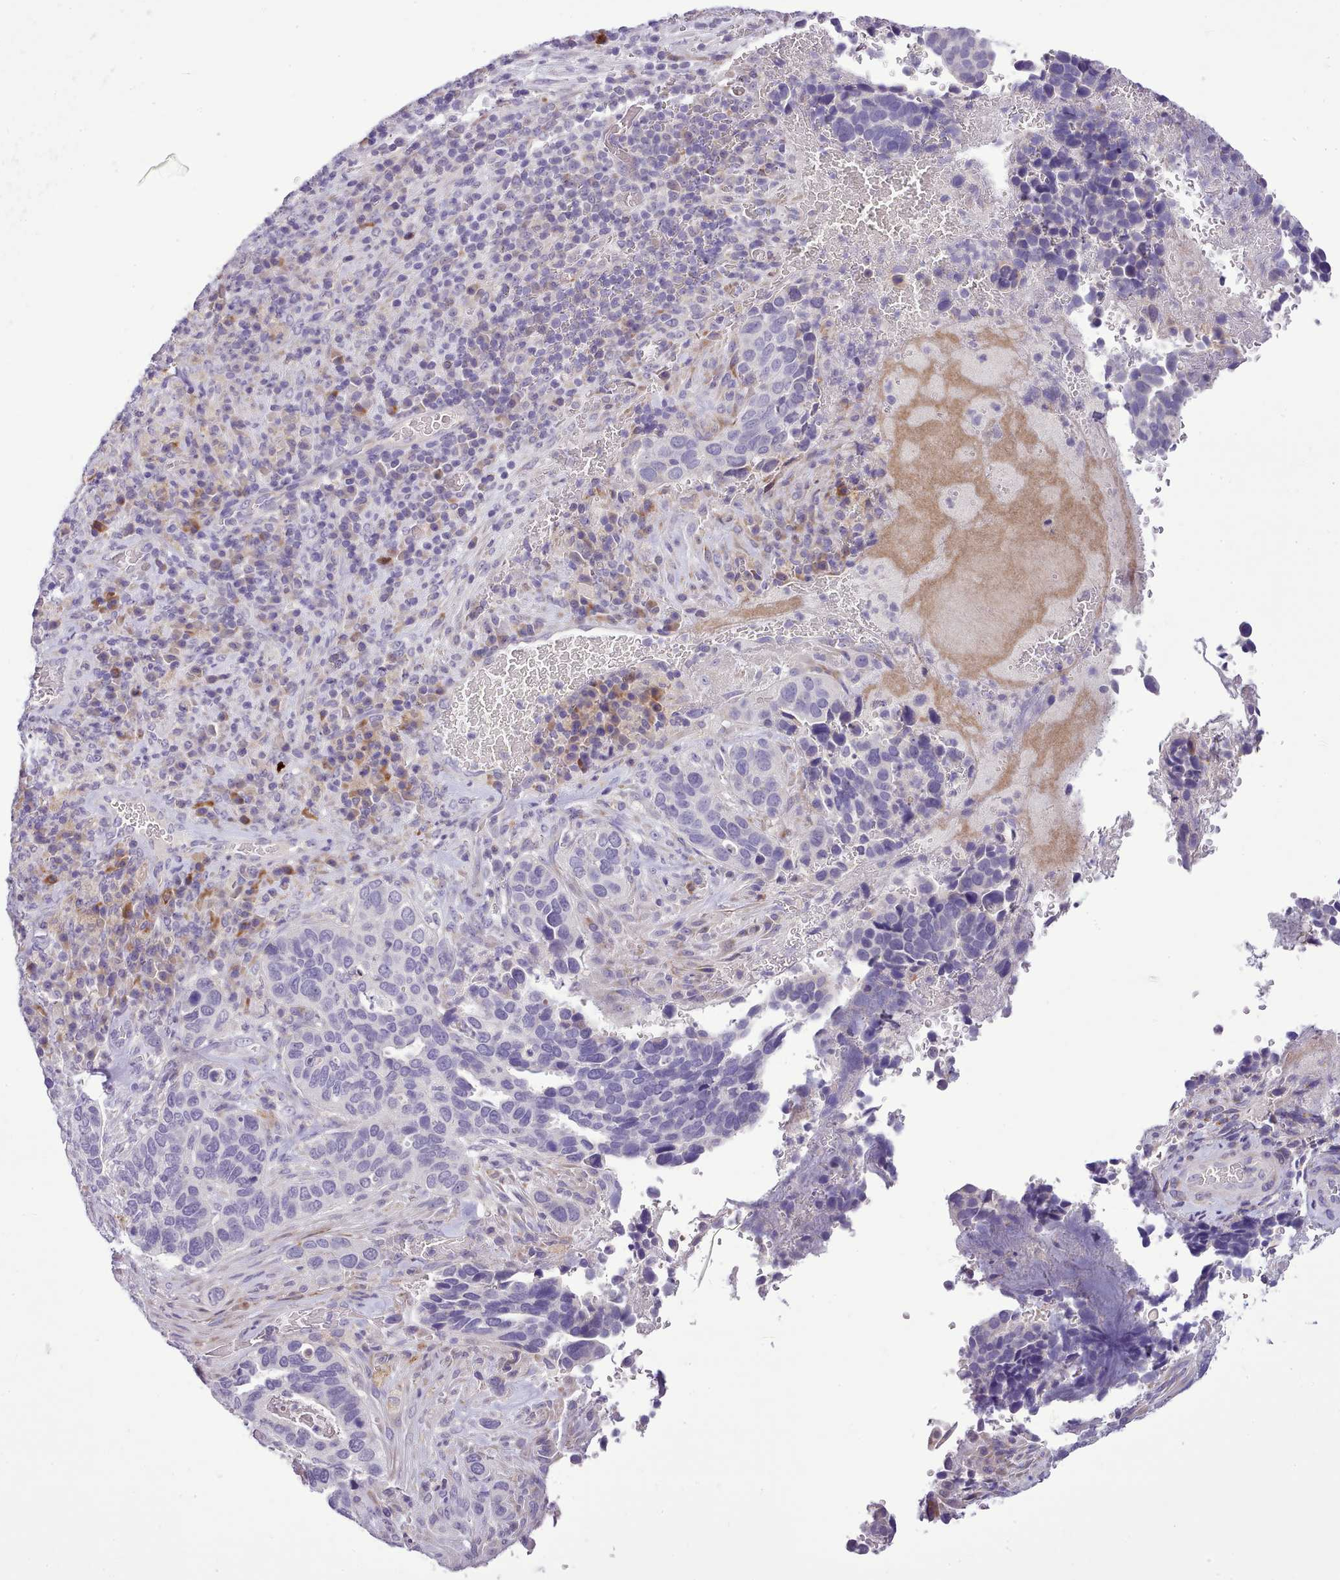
{"staining": {"intensity": "negative", "quantity": "none", "location": "none"}, "tissue": "cervical cancer", "cell_type": "Tumor cells", "image_type": "cancer", "snomed": [{"axis": "morphology", "description": "Squamous cell carcinoma, NOS"}, {"axis": "topography", "description": "Cervix"}], "caption": "The histopathology image exhibits no significant positivity in tumor cells of cervical cancer.", "gene": "FAM83E", "patient": {"sex": "female", "age": 38}}